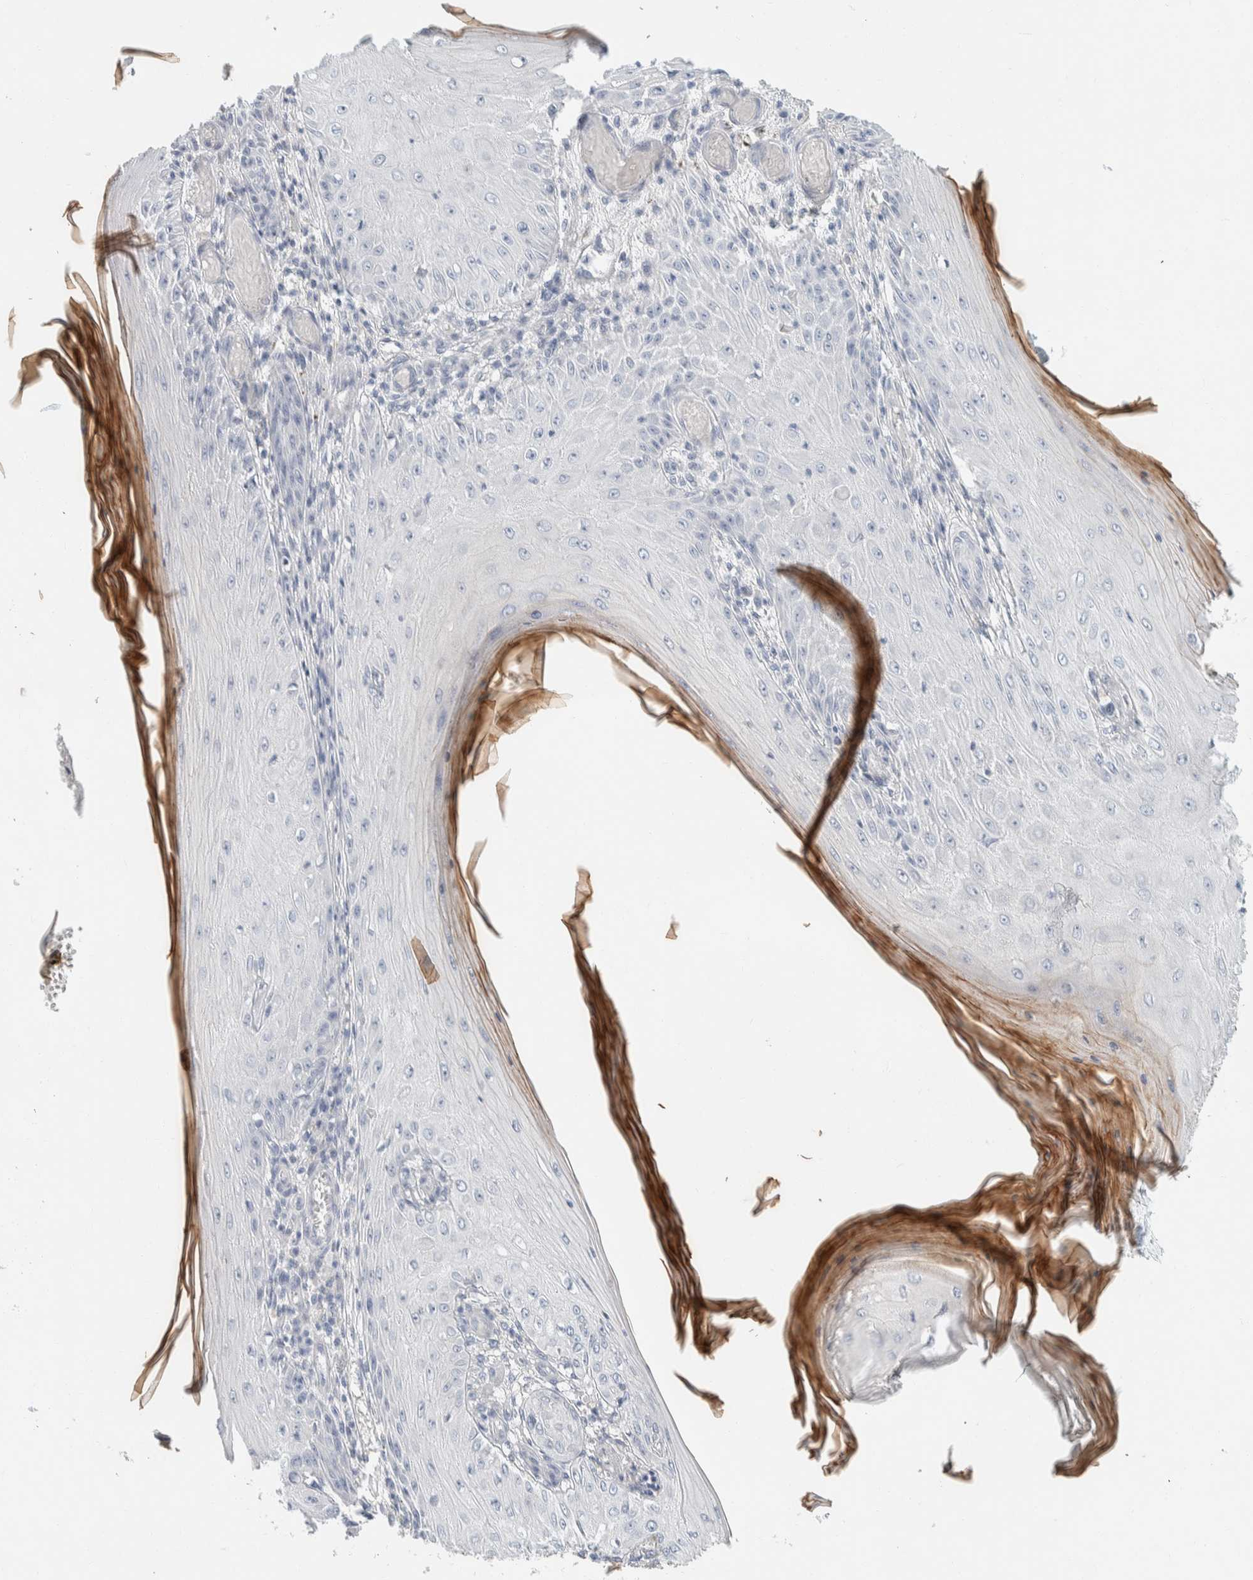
{"staining": {"intensity": "negative", "quantity": "none", "location": "none"}, "tissue": "skin cancer", "cell_type": "Tumor cells", "image_type": "cancer", "snomed": [{"axis": "morphology", "description": "Squamous cell carcinoma, NOS"}, {"axis": "topography", "description": "Skin"}], "caption": "The photomicrograph reveals no staining of tumor cells in squamous cell carcinoma (skin).", "gene": "ALOX12B", "patient": {"sex": "female", "age": 73}}